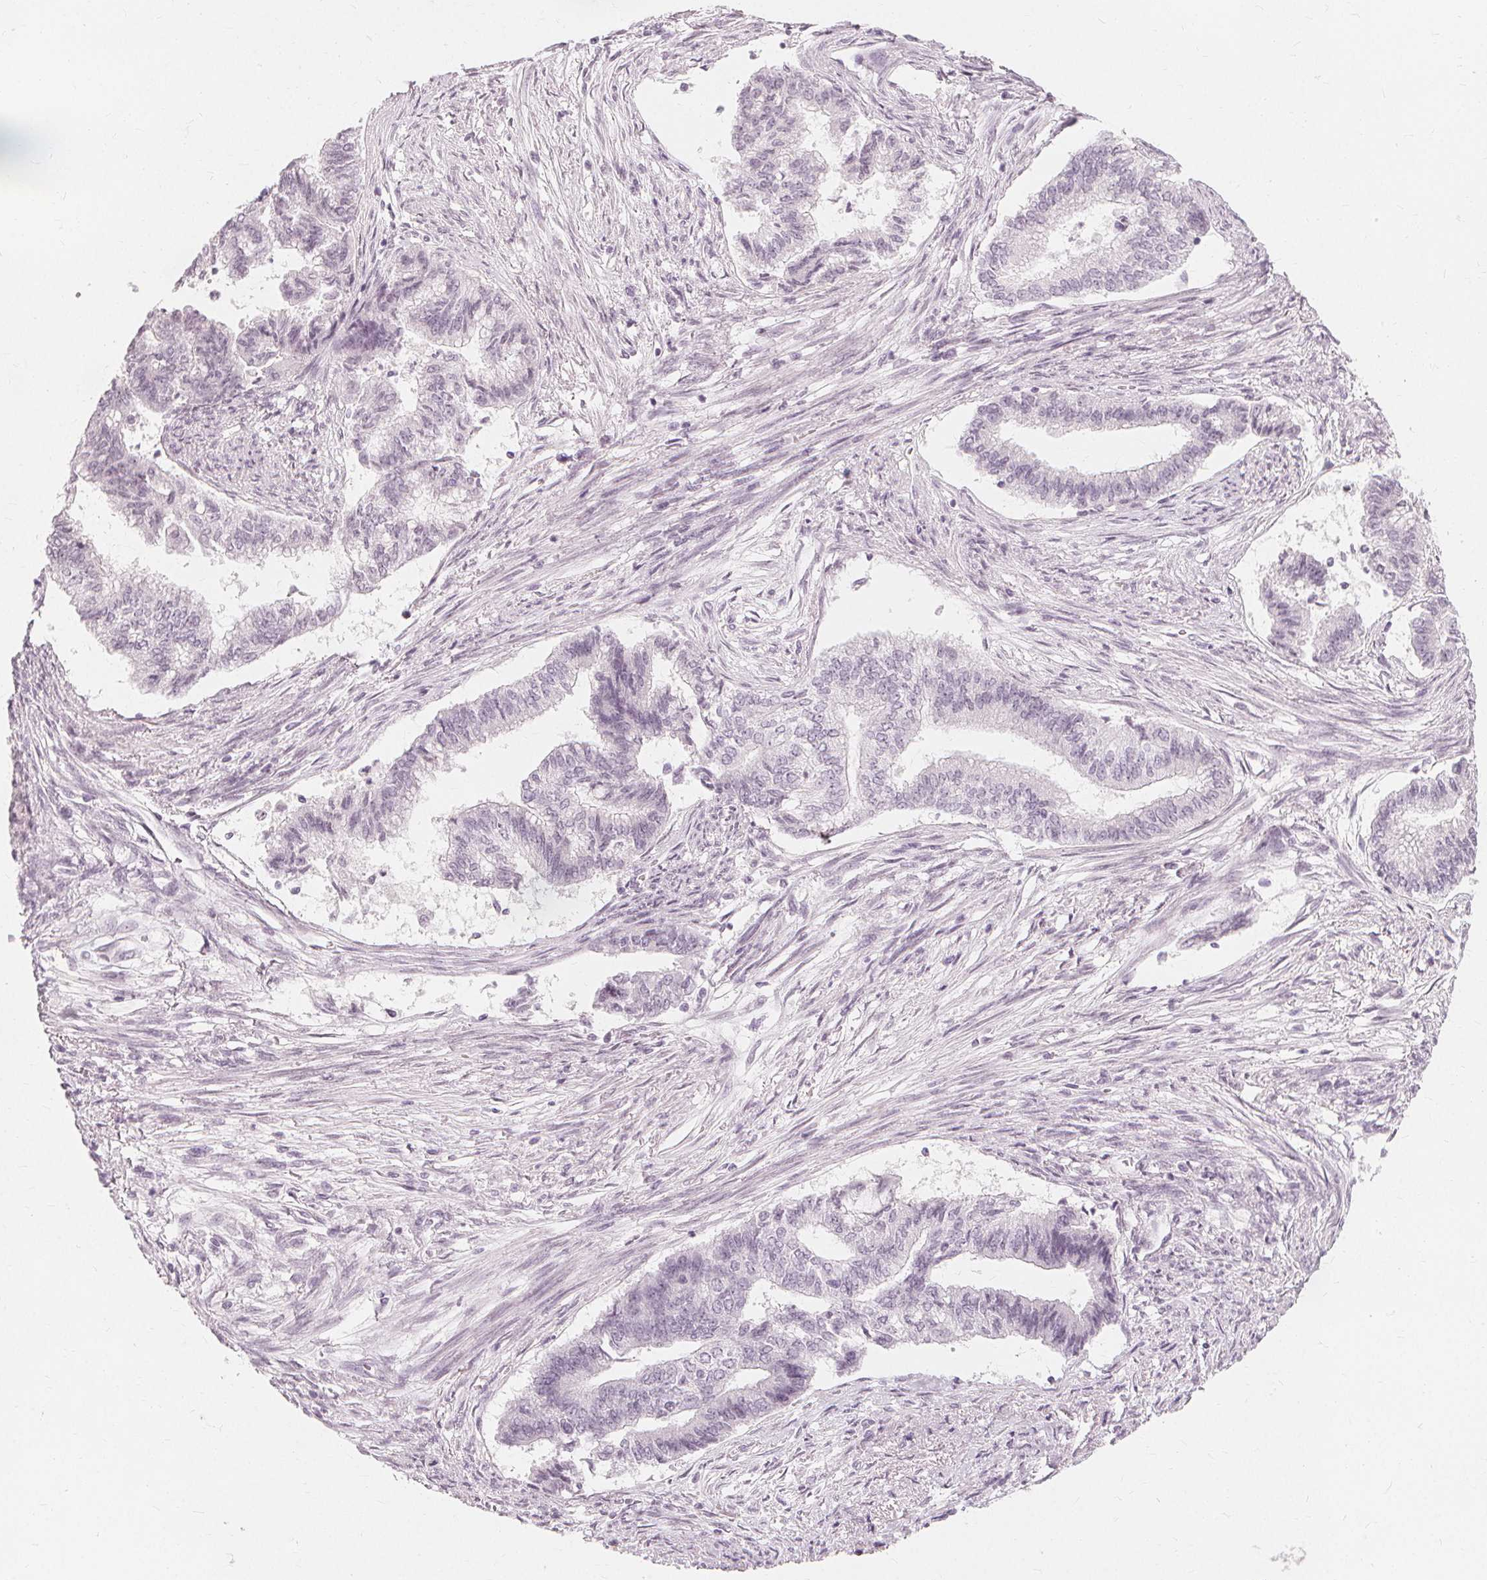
{"staining": {"intensity": "negative", "quantity": "none", "location": "none"}, "tissue": "endometrial cancer", "cell_type": "Tumor cells", "image_type": "cancer", "snomed": [{"axis": "morphology", "description": "Adenocarcinoma, NOS"}, {"axis": "topography", "description": "Endometrium"}], "caption": "This is an immunohistochemistry histopathology image of endometrial cancer (adenocarcinoma). There is no staining in tumor cells.", "gene": "NXPE1", "patient": {"sex": "female", "age": 65}}